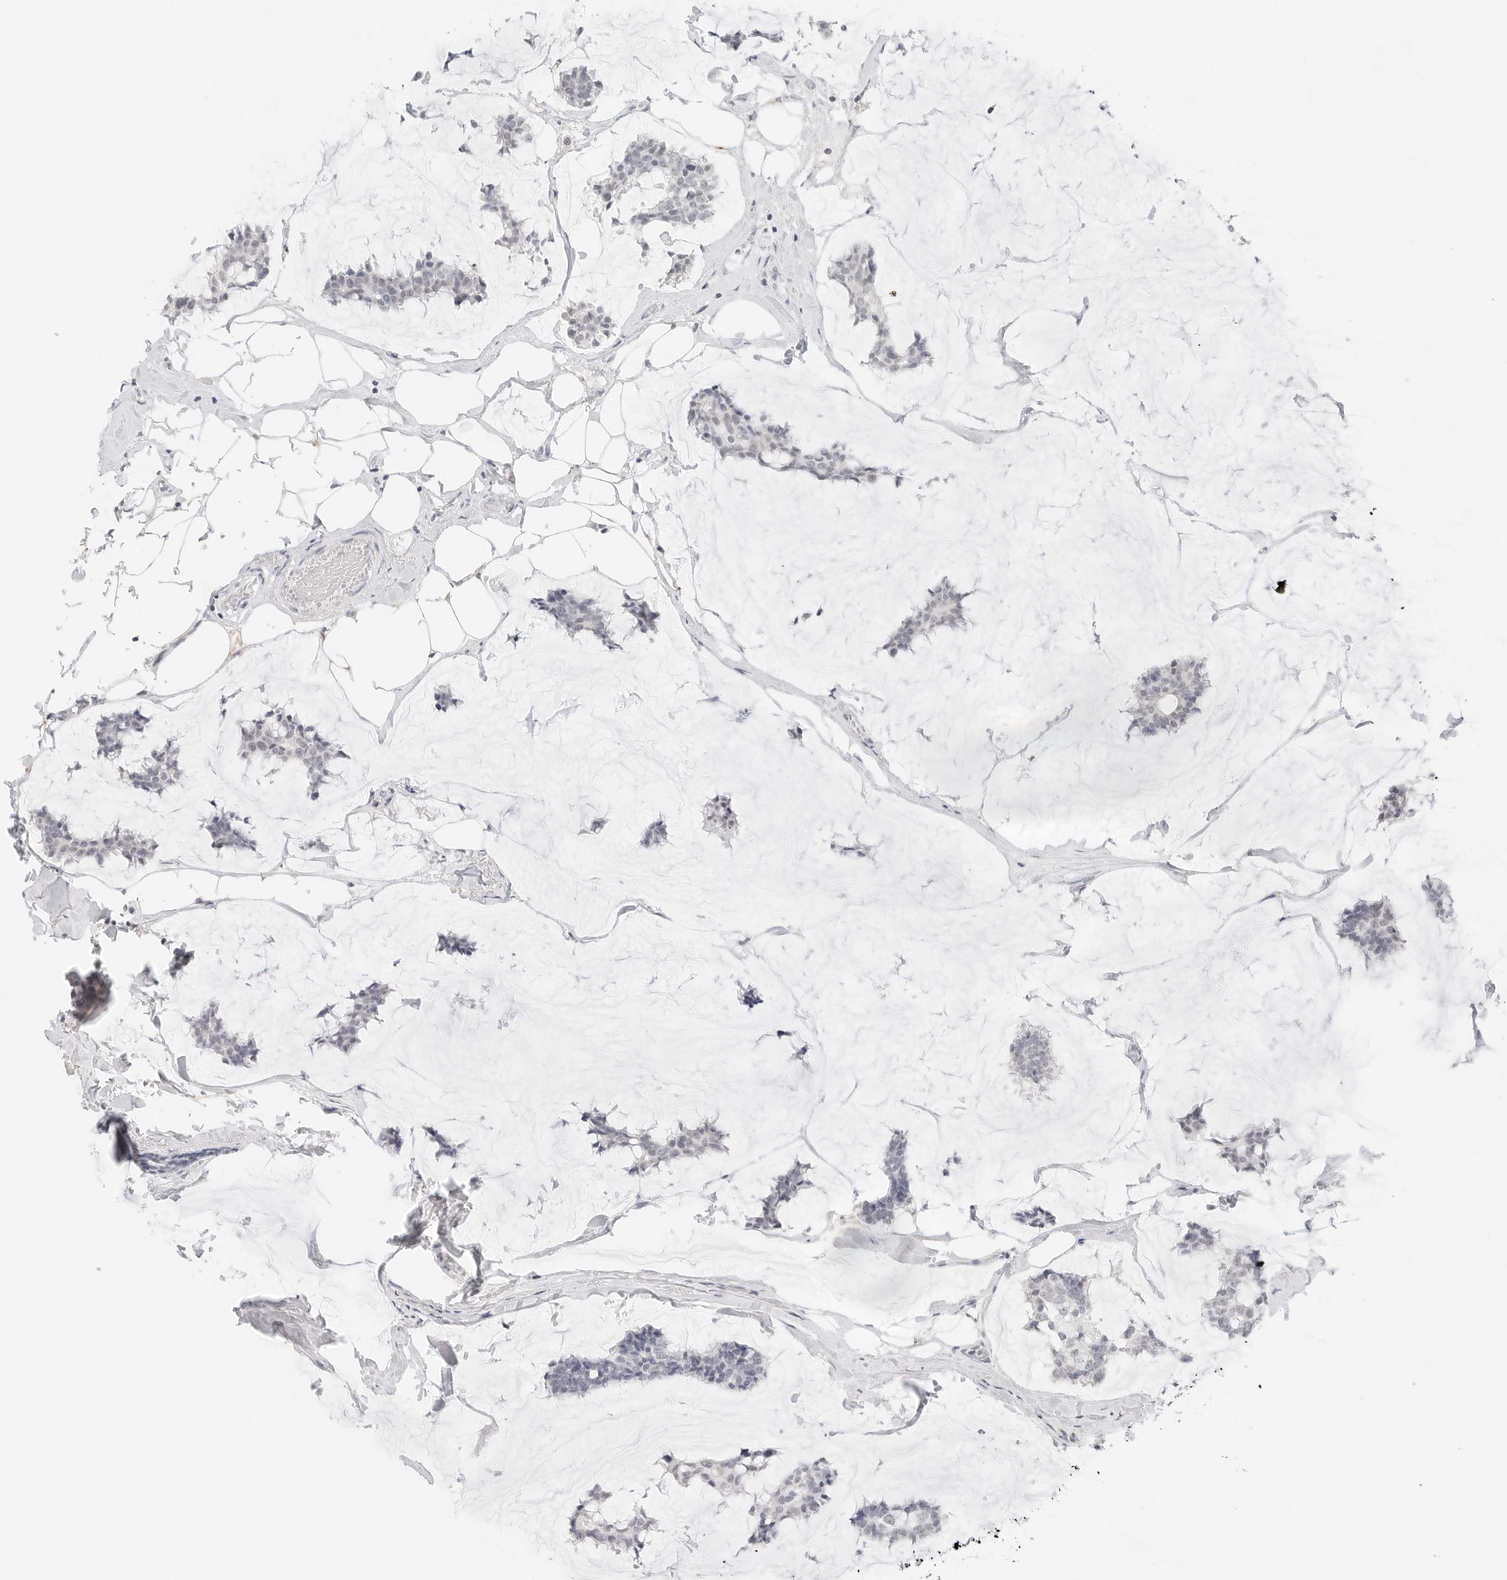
{"staining": {"intensity": "negative", "quantity": "none", "location": "none"}, "tissue": "breast cancer", "cell_type": "Tumor cells", "image_type": "cancer", "snomed": [{"axis": "morphology", "description": "Duct carcinoma"}, {"axis": "topography", "description": "Breast"}], "caption": "A high-resolution photomicrograph shows immunohistochemistry staining of breast cancer, which reveals no significant expression in tumor cells. (DAB (3,3'-diaminobenzidine) immunohistochemistry with hematoxylin counter stain).", "gene": "NEO1", "patient": {"sex": "female", "age": 93}}